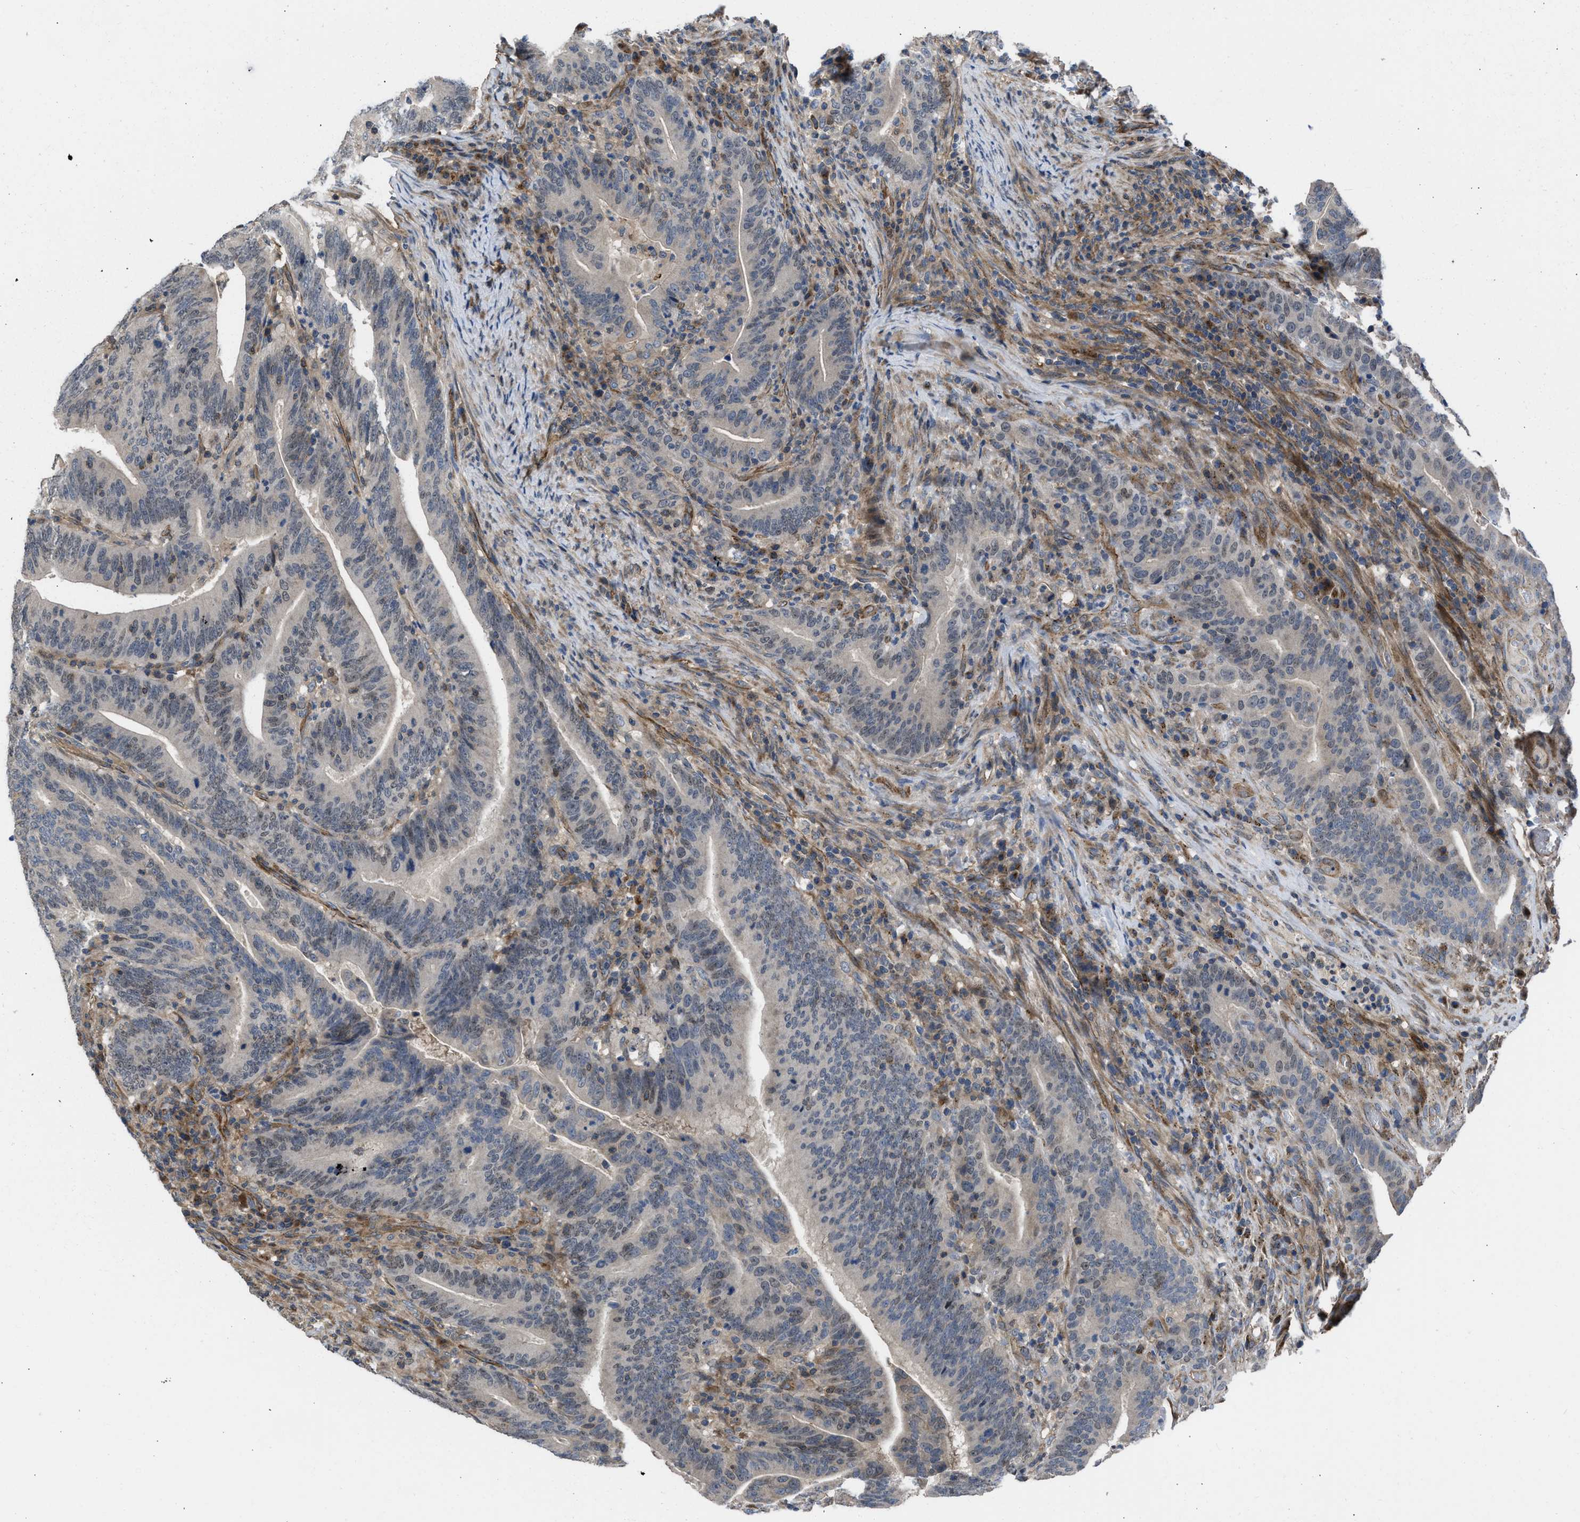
{"staining": {"intensity": "weak", "quantity": "<25%", "location": "nuclear"}, "tissue": "colorectal cancer", "cell_type": "Tumor cells", "image_type": "cancer", "snomed": [{"axis": "morphology", "description": "Adenocarcinoma, NOS"}, {"axis": "topography", "description": "Colon"}], "caption": "IHC image of human adenocarcinoma (colorectal) stained for a protein (brown), which demonstrates no positivity in tumor cells. The staining is performed using DAB brown chromogen with nuclei counter-stained in using hematoxylin.", "gene": "GPATCH2L", "patient": {"sex": "female", "age": 66}}